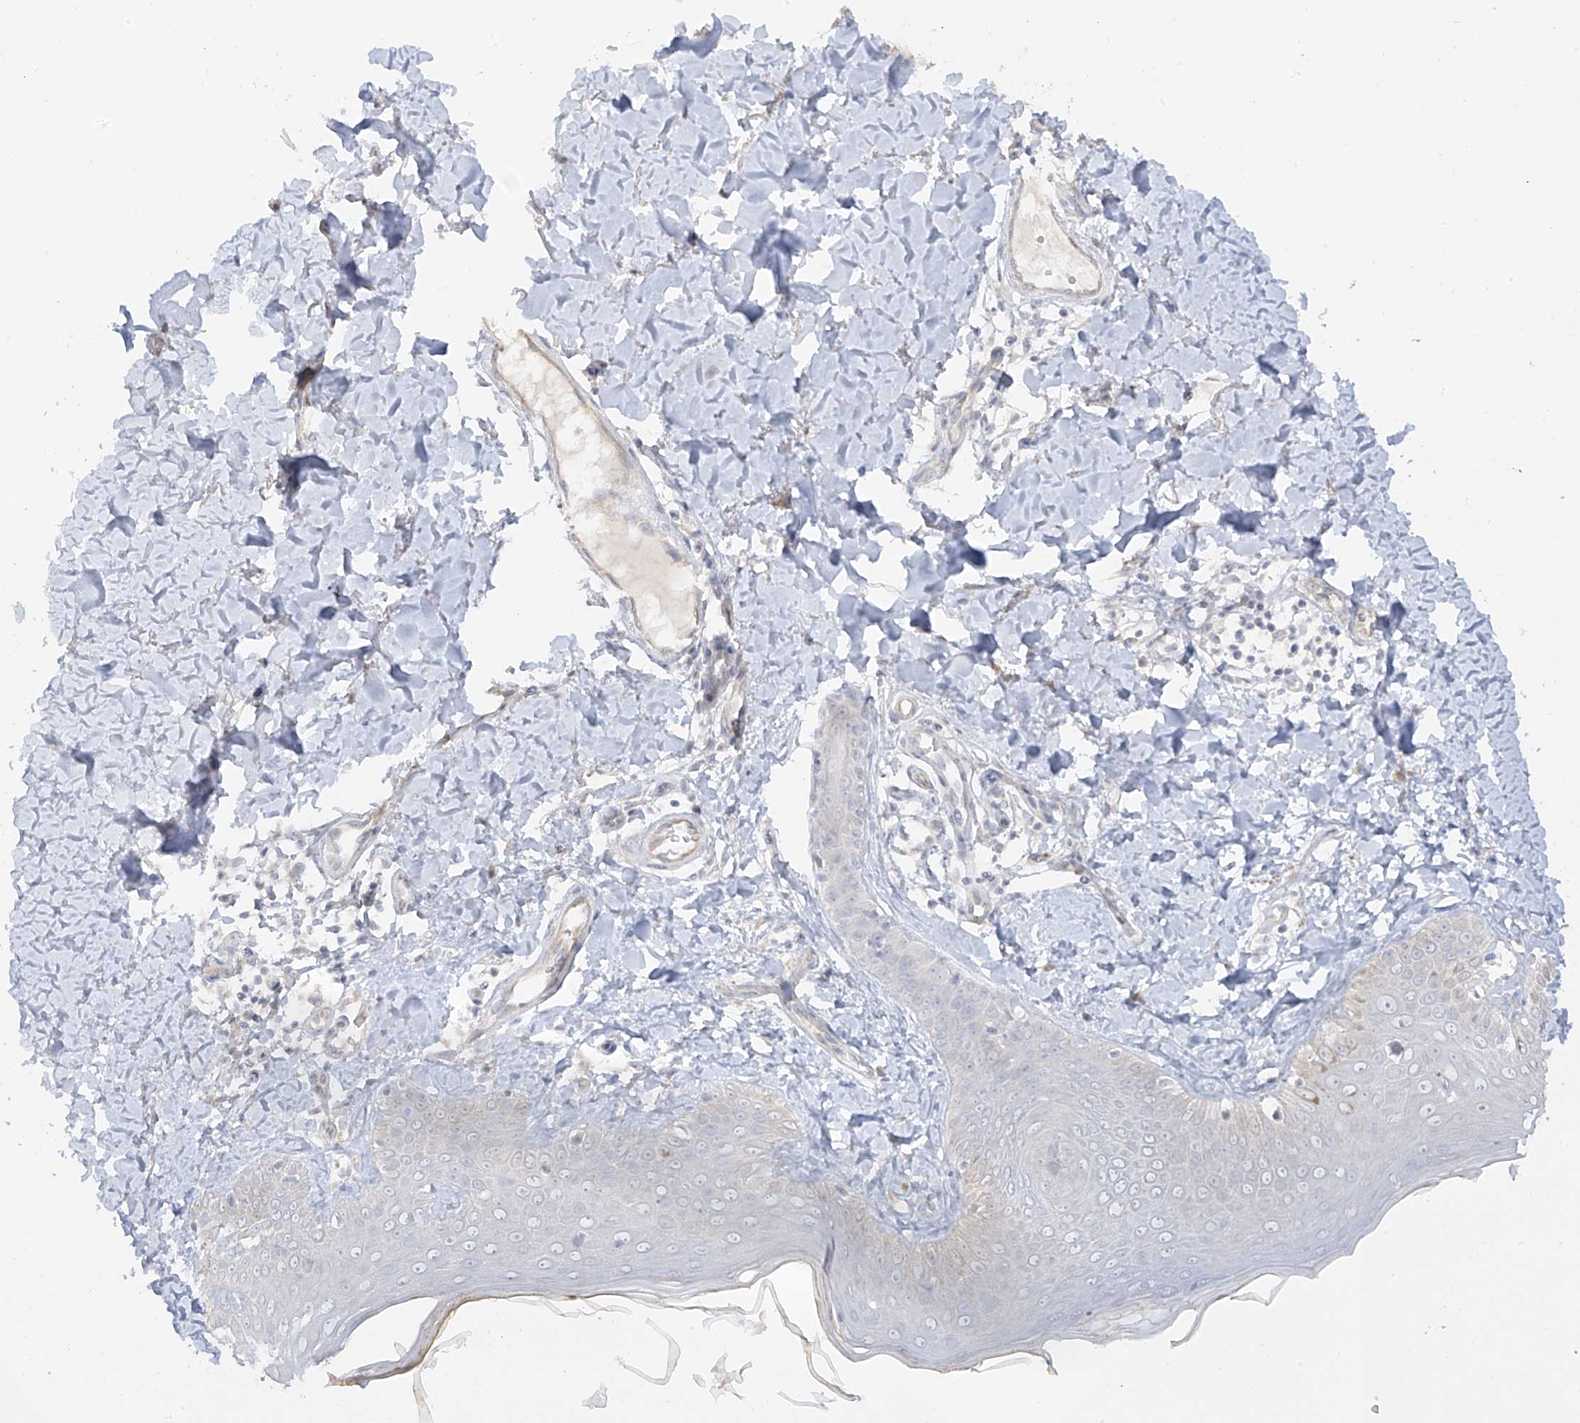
{"staining": {"intensity": "negative", "quantity": "none", "location": "none"}, "tissue": "skin", "cell_type": "Fibroblasts", "image_type": "normal", "snomed": [{"axis": "morphology", "description": "Normal tissue, NOS"}, {"axis": "topography", "description": "Skin"}], "caption": "A high-resolution micrograph shows IHC staining of benign skin, which exhibits no significant positivity in fibroblasts.", "gene": "DCDC2", "patient": {"sex": "male", "age": 52}}